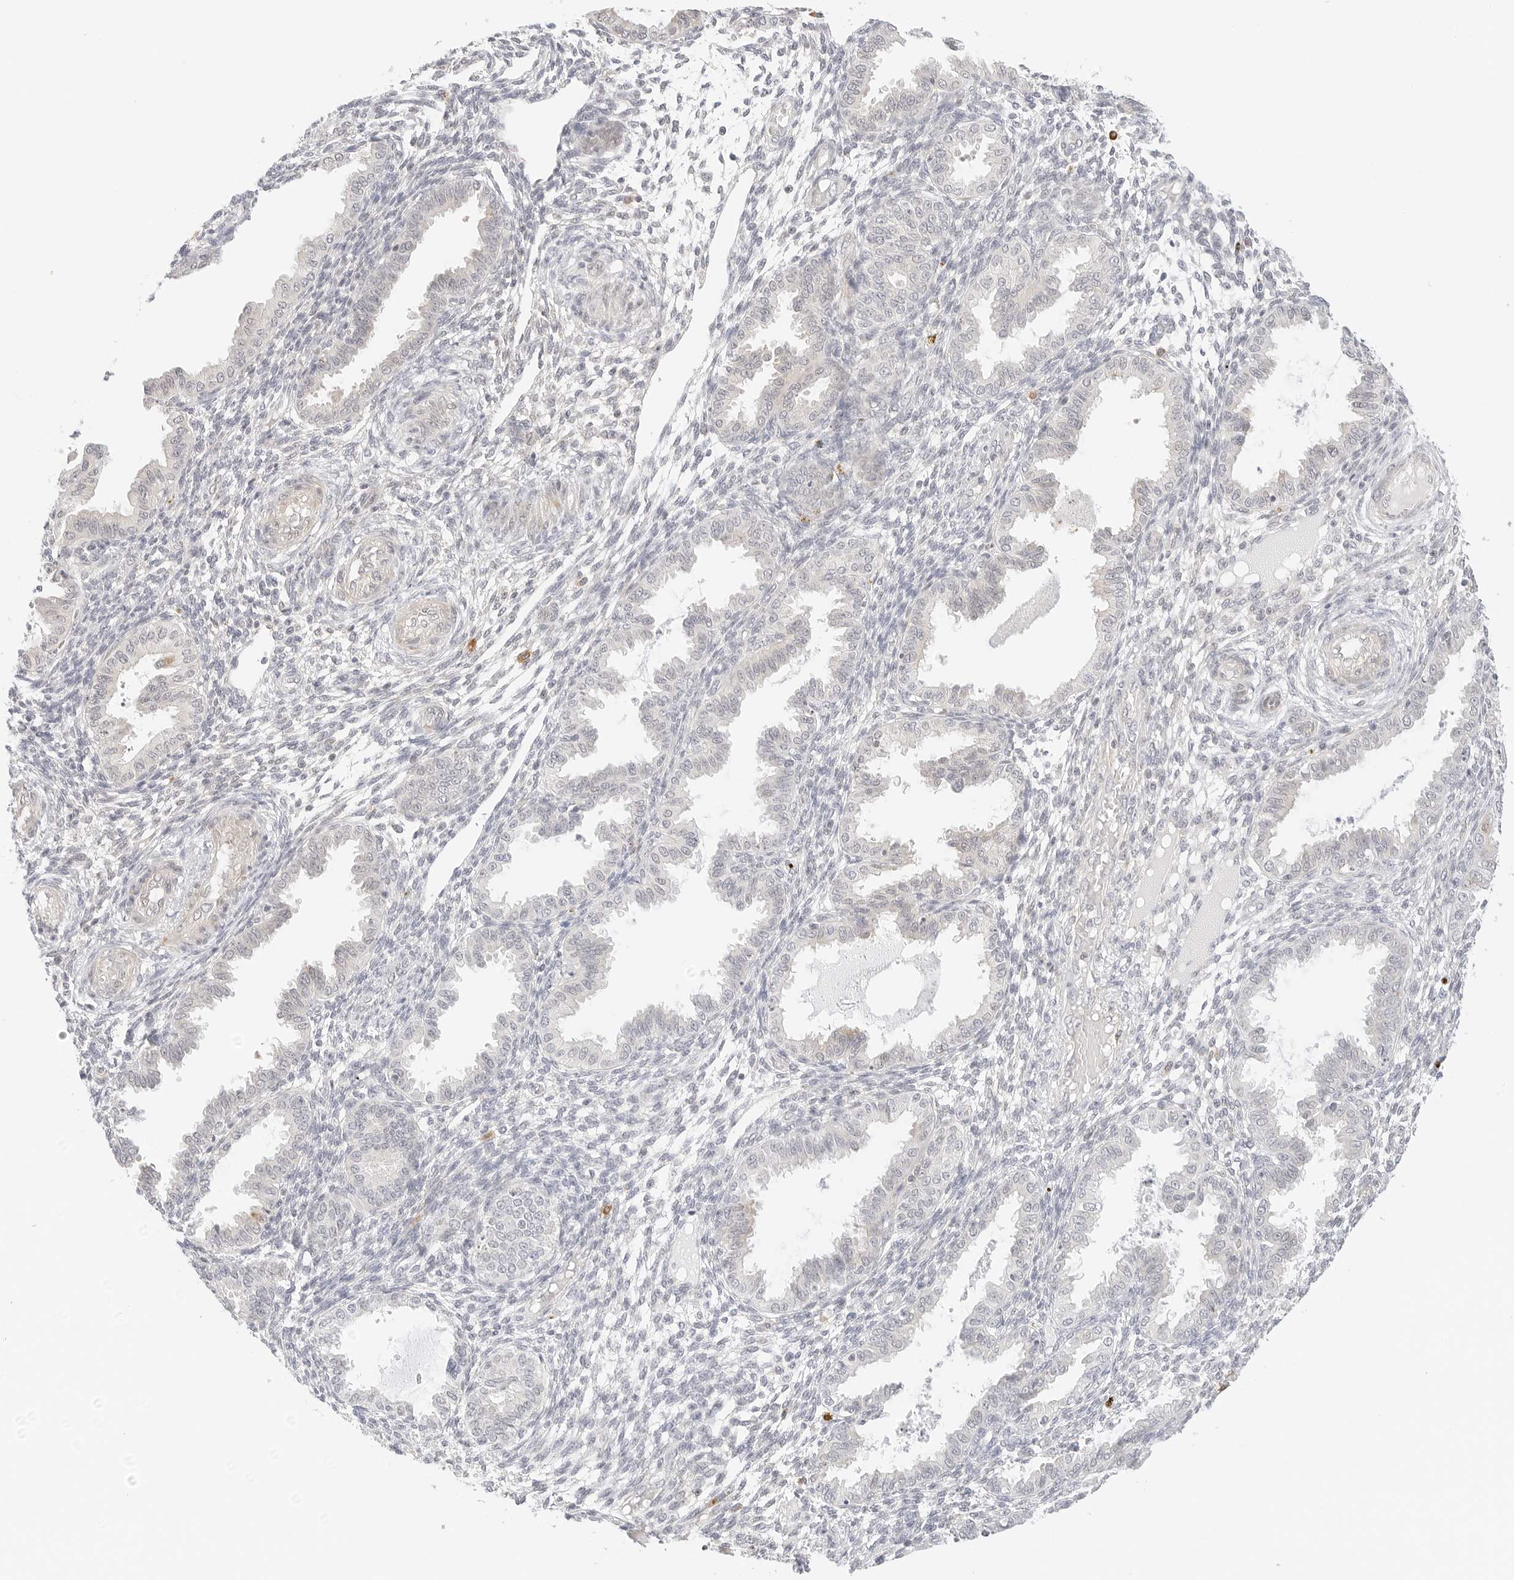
{"staining": {"intensity": "negative", "quantity": "none", "location": "none"}, "tissue": "endometrium", "cell_type": "Cells in endometrial stroma", "image_type": "normal", "snomed": [{"axis": "morphology", "description": "Normal tissue, NOS"}, {"axis": "topography", "description": "Endometrium"}], "caption": "Immunohistochemistry of unremarkable human endometrium reveals no positivity in cells in endometrial stroma. (DAB (3,3'-diaminobenzidine) immunohistochemistry visualized using brightfield microscopy, high magnification).", "gene": "TEKT2", "patient": {"sex": "female", "age": 33}}